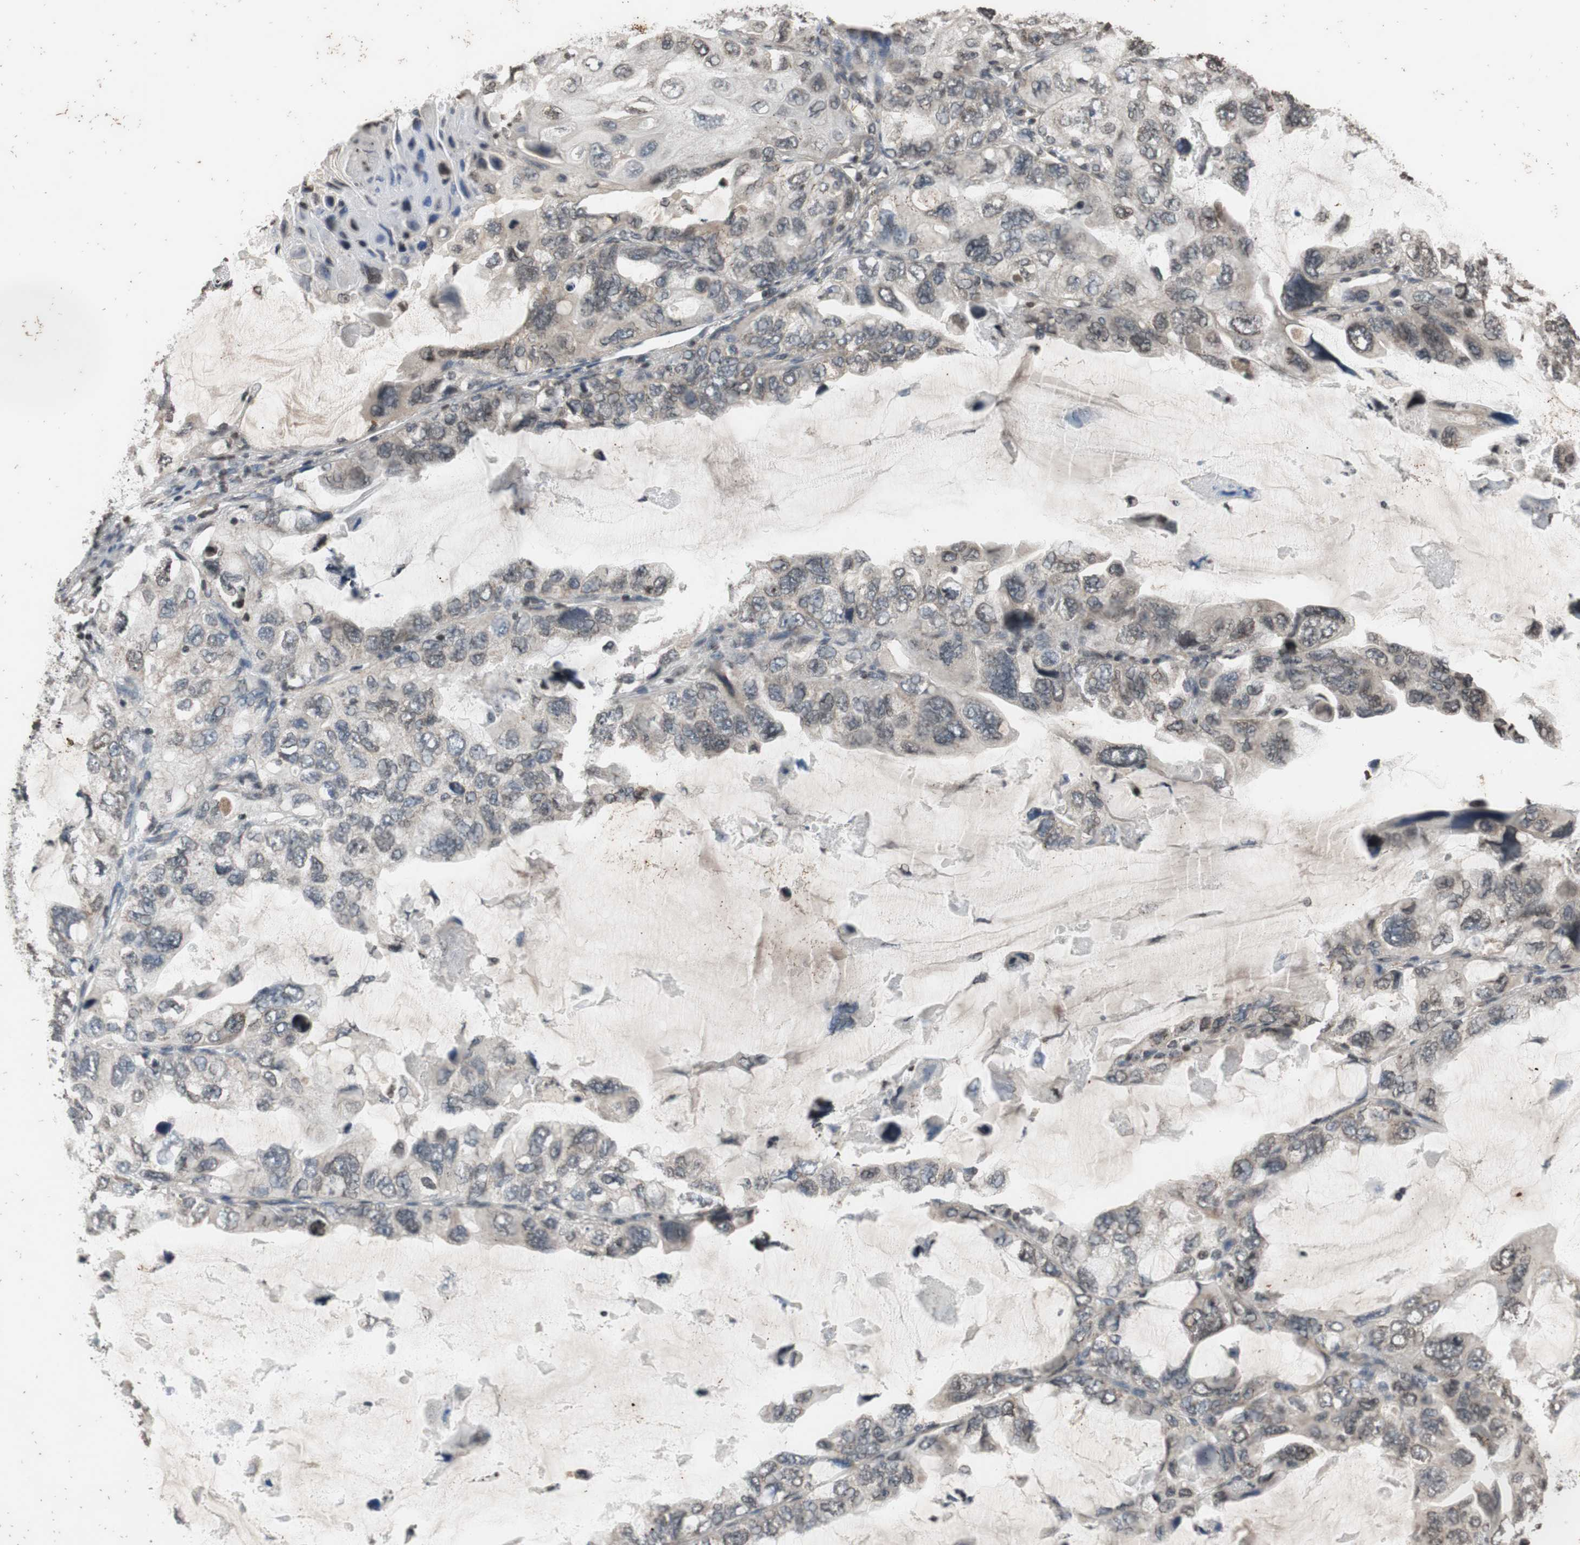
{"staining": {"intensity": "weak", "quantity": "<25%", "location": "cytoplasmic/membranous,nuclear"}, "tissue": "lung cancer", "cell_type": "Tumor cells", "image_type": "cancer", "snomed": [{"axis": "morphology", "description": "Squamous cell carcinoma, NOS"}, {"axis": "topography", "description": "Lung"}], "caption": "An immunohistochemistry (IHC) photomicrograph of squamous cell carcinoma (lung) is shown. There is no staining in tumor cells of squamous cell carcinoma (lung).", "gene": "MCM6", "patient": {"sex": "female", "age": 73}}